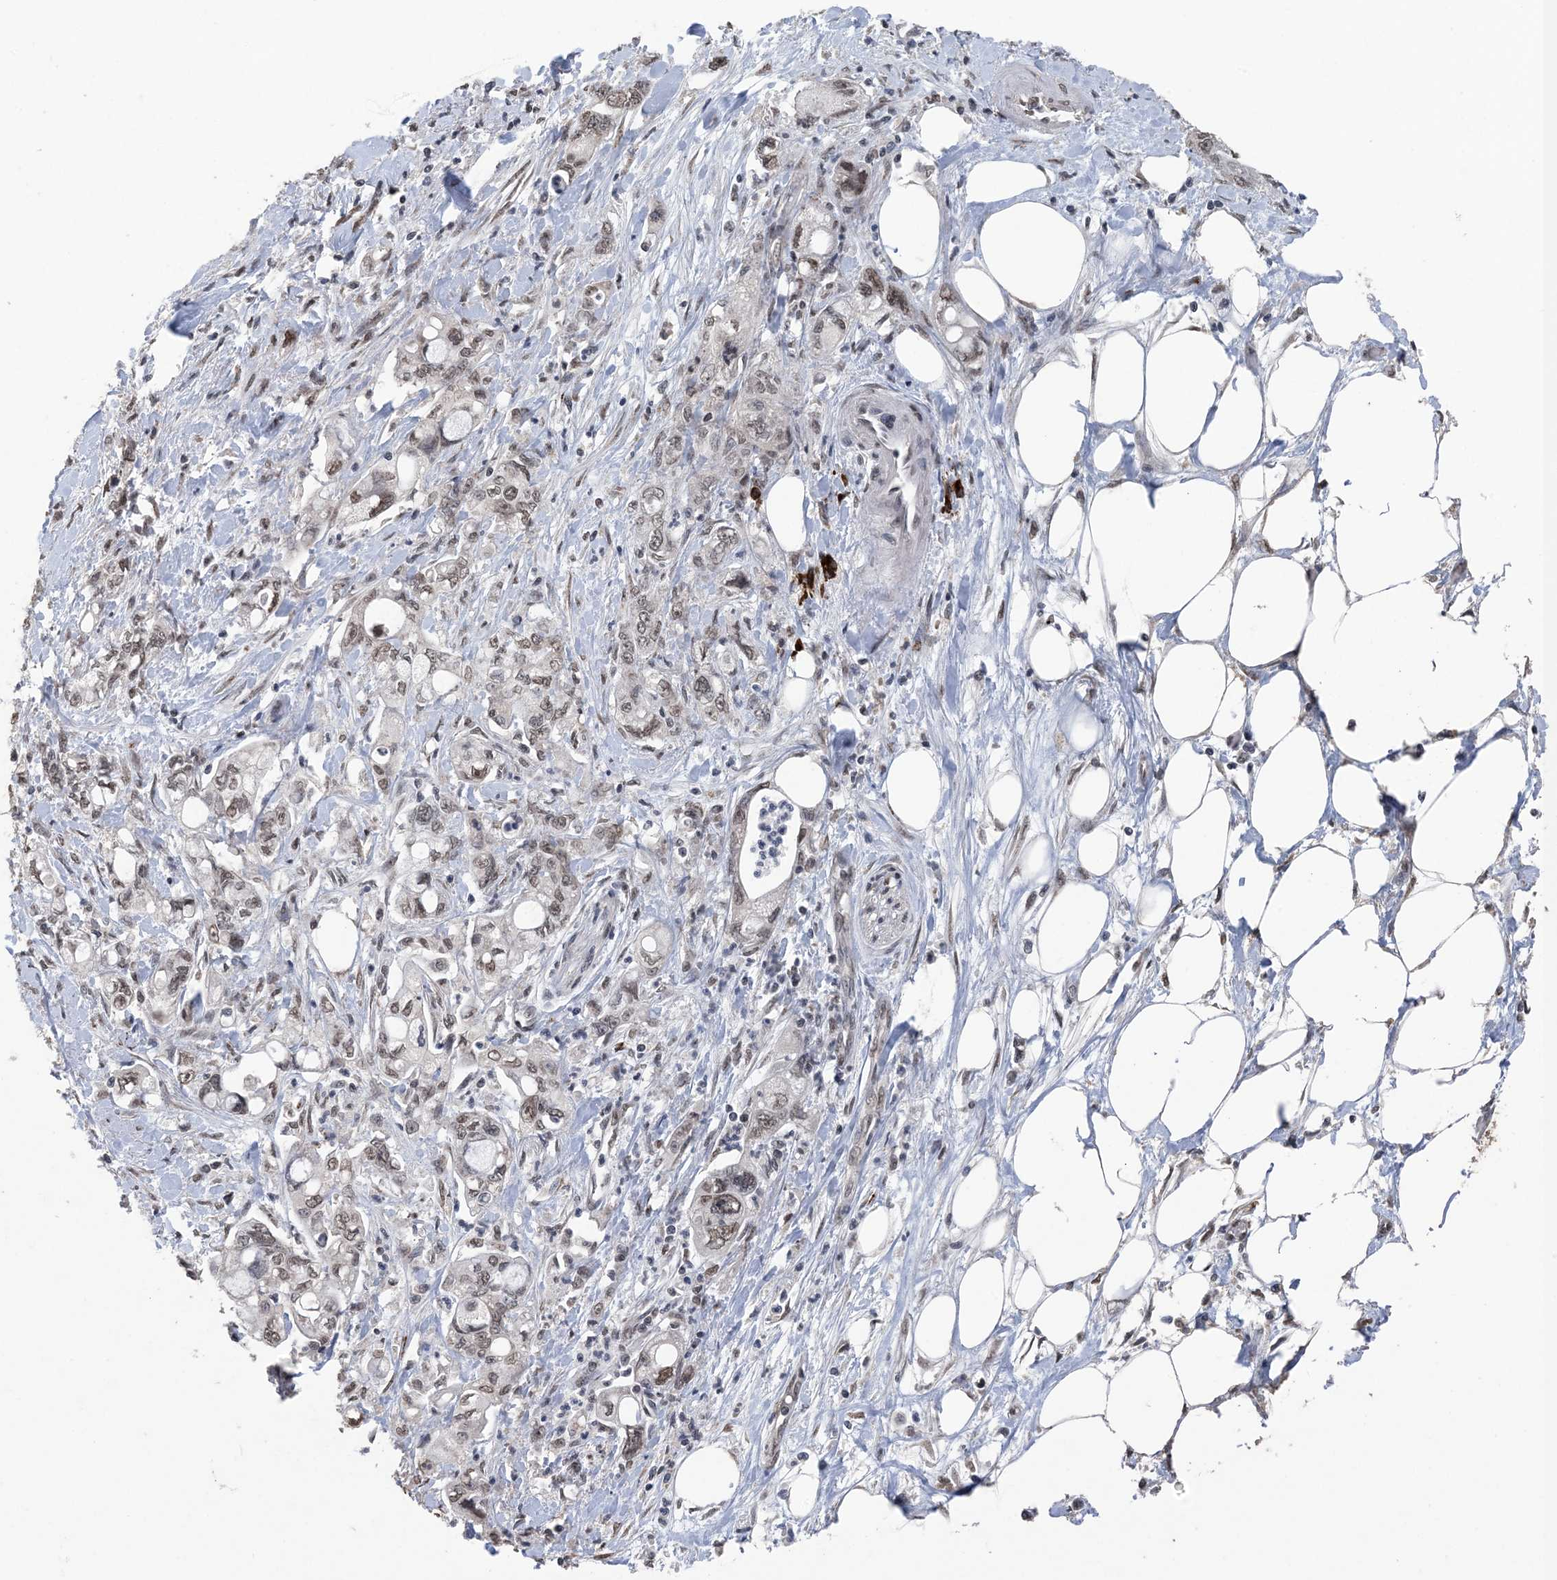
{"staining": {"intensity": "weak", "quantity": "25%-75%", "location": "nuclear"}, "tissue": "pancreatic cancer", "cell_type": "Tumor cells", "image_type": "cancer", "snomed": [{"axis": "morphology", "description": "Adenocarcinoma, NOS"}, {"axis": "topography", "description": "Pancreas"}], "caption": "Immunohistochemical staining of adenocarcinoma (pancreatic) exhibits low levels of weak nuclear protein positivity in about 25%-75% of tumor cells. Nuclei are stained in blue.", "gene": "MBD2", "patient": {"sex": "male", "age": 70}}